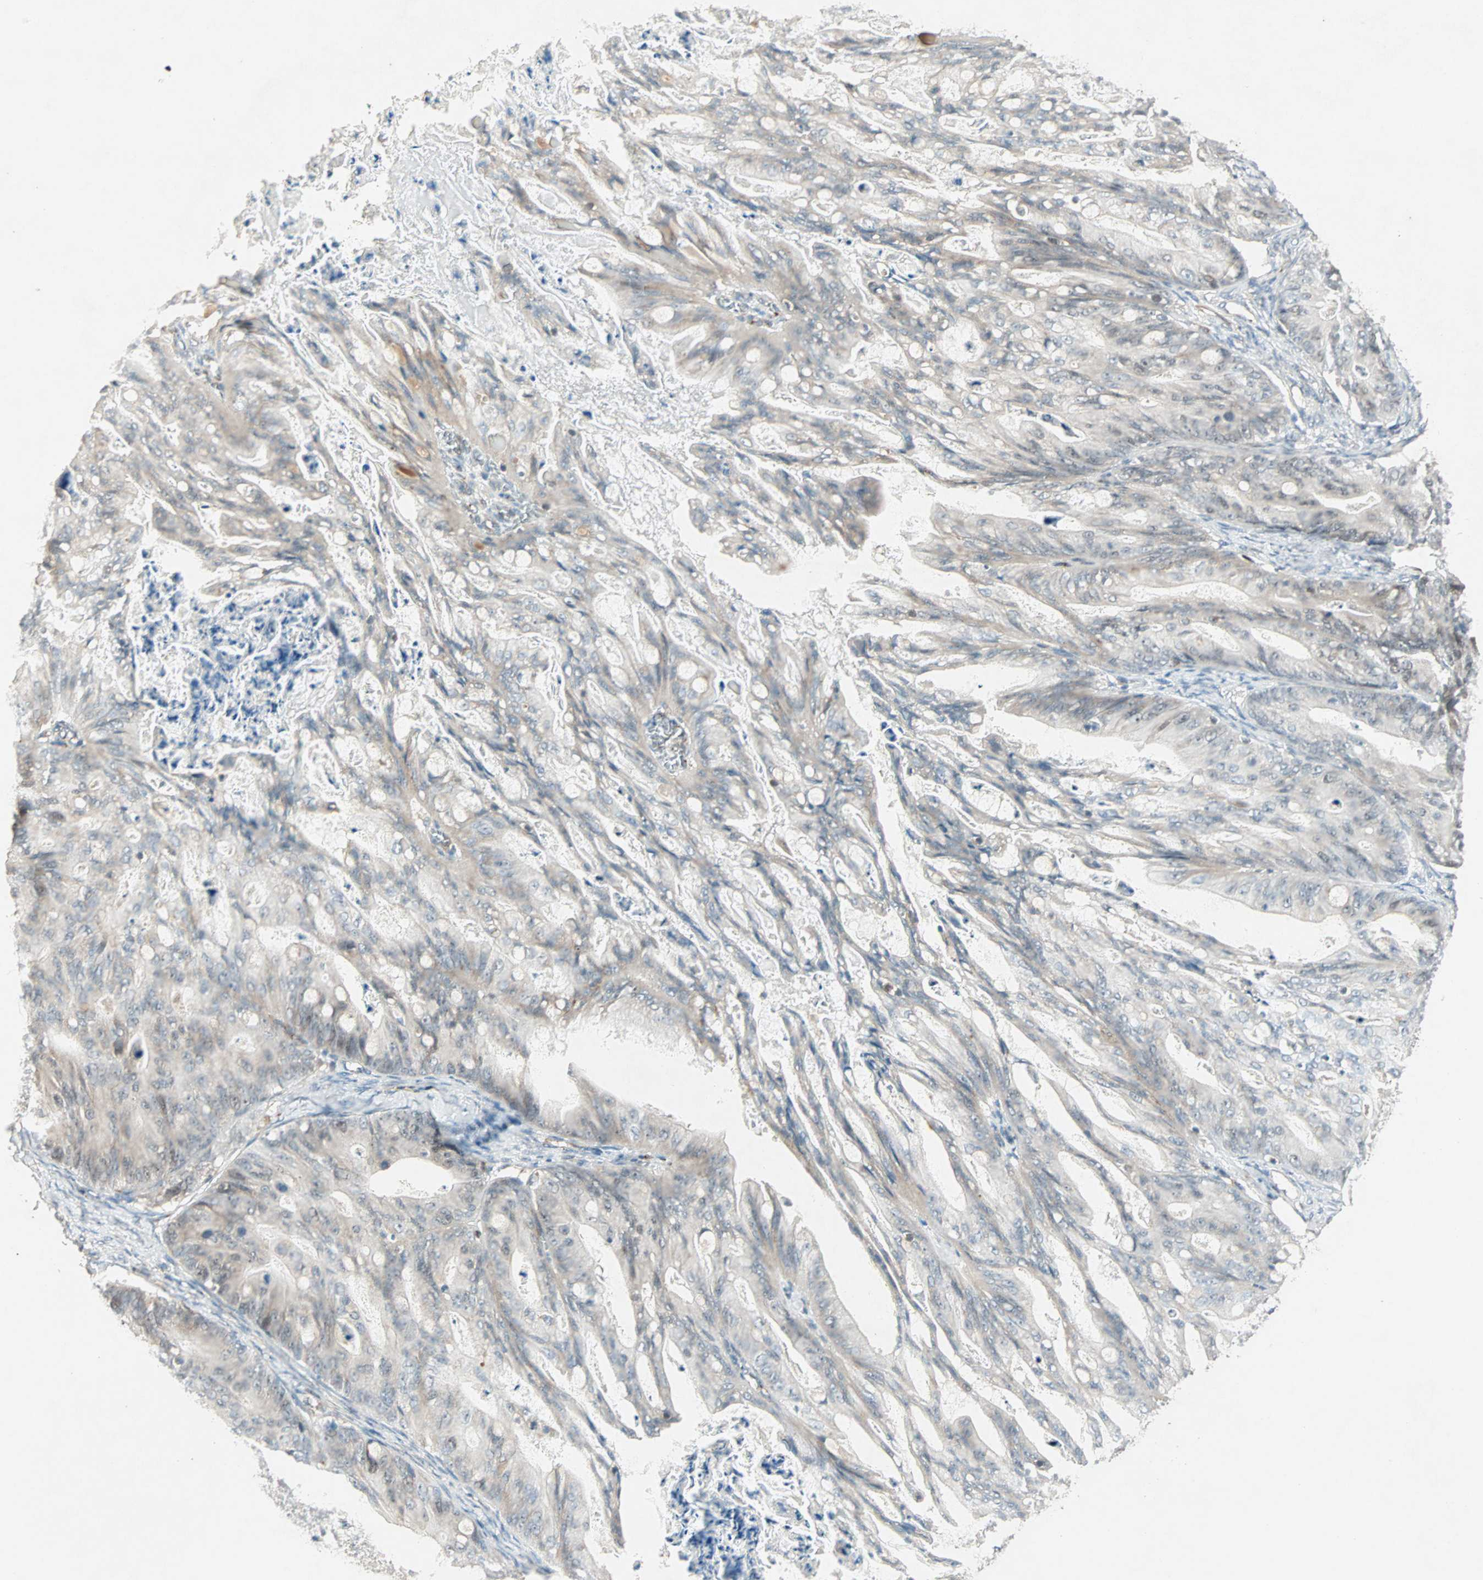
{"staining": {"intensity": "weak", "quantity": ">75%", "location": "cytoplasmic/membranous"}, "tissue": "ovarian cancer", "cell_type": "Tumor cells", "image_type": "cancer", "snomed": [{"axis": "morphology", "description": "Cystadenocarcinoma, mucinous, NOS"}, {"axis": "topography", "description": "Ovary"}], "caption": "This image displays ovarian cancer stained with immunohistochemistry (IHC) to label a protein in brown. The cytoplasmic/membranous of tumor cells show weak positivity for the protein. Nuclei are counter-stained blue.", "gene": "ZNF37A", "patient": {"sex": "female", "age": 37}}